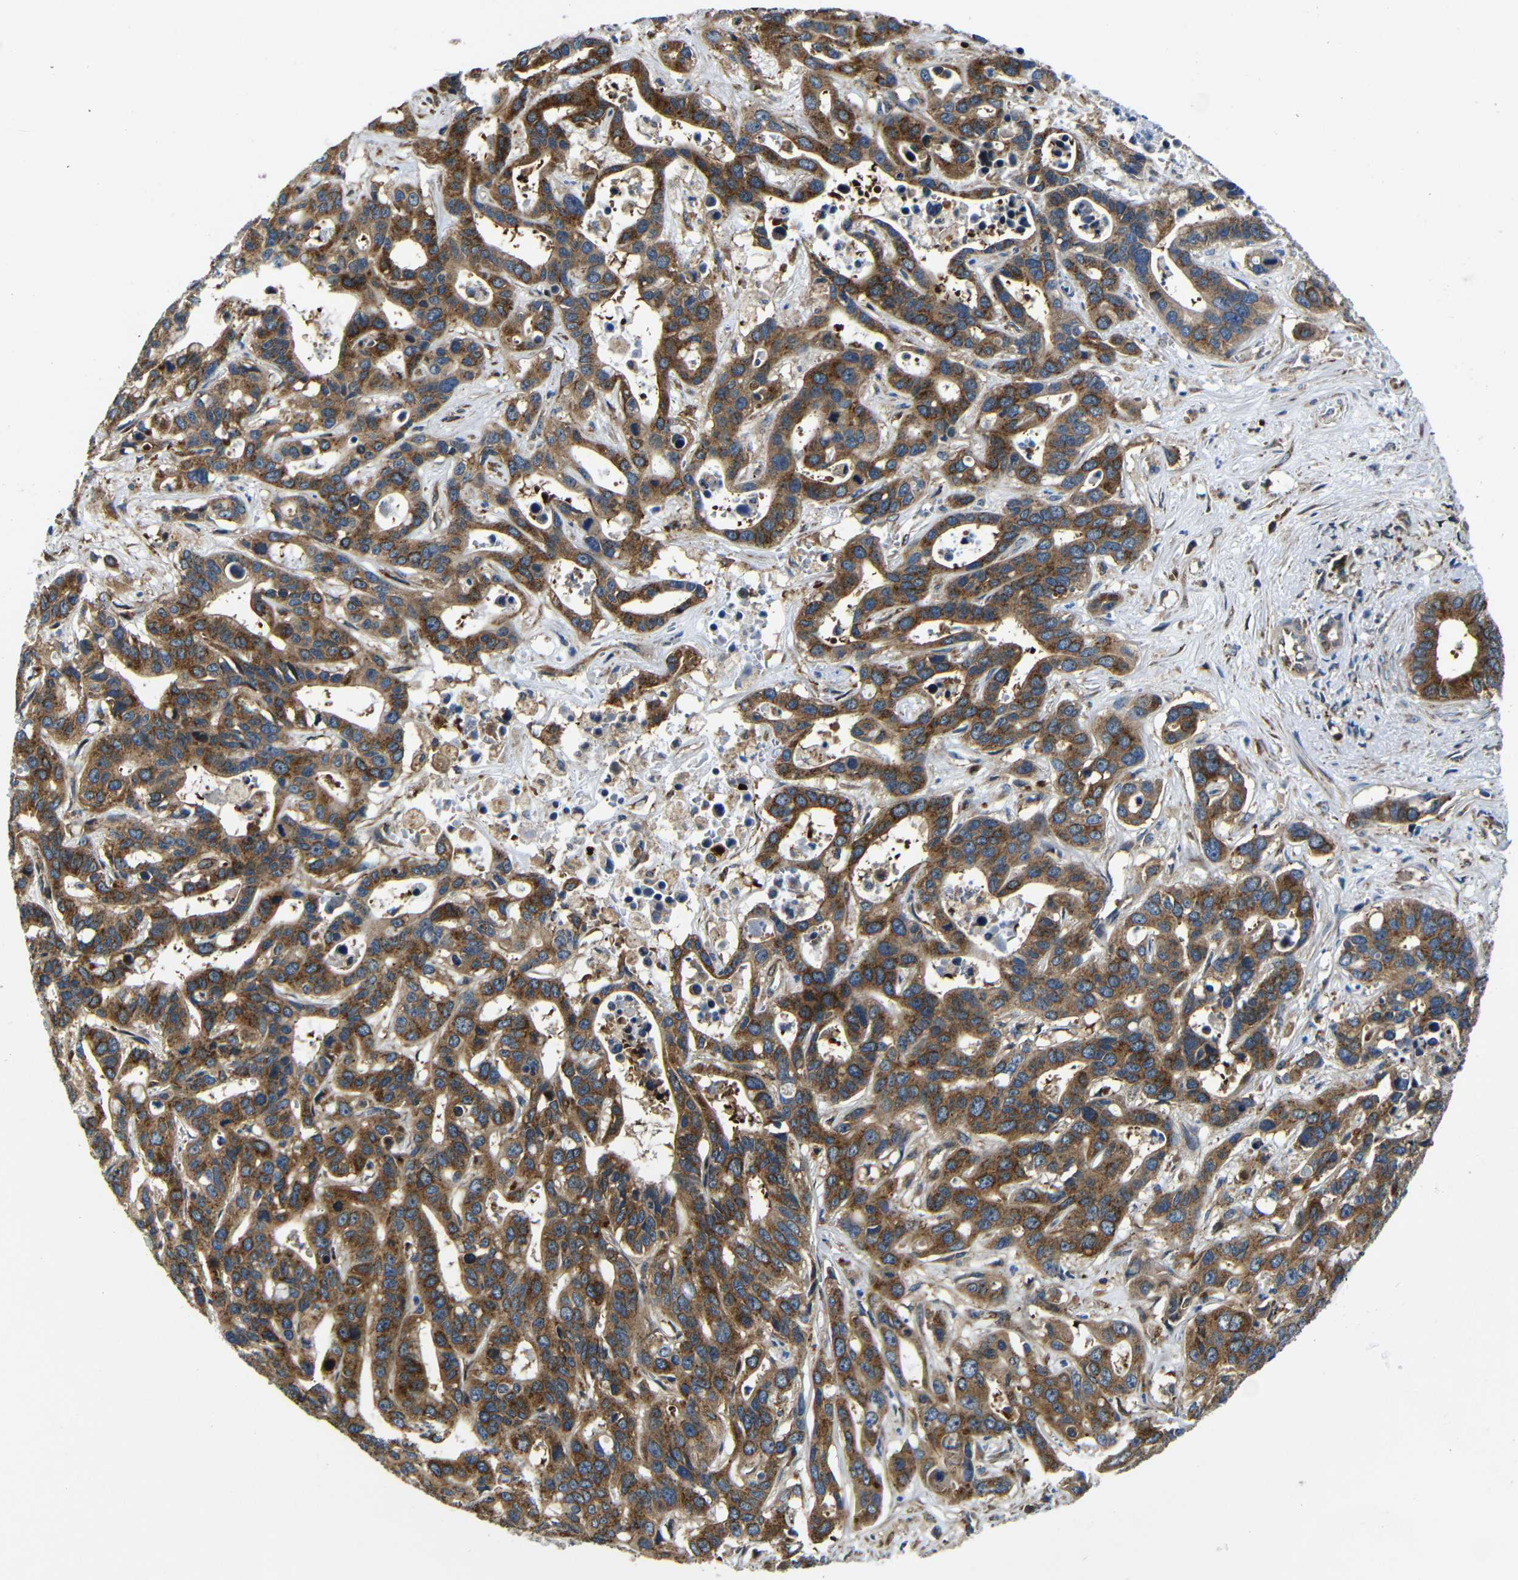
{"staining": {"intensity": "moderate", "quantity": ">75%", "location": "cytoplasmic/membranous"}, "tissue": "liver cancer", "cell_type": "Tumor cells", "image_type": "cancer", "snomed": [{"axis": "morphology", "description": "Cholangiocarcinoma"}, {"axis": "topography", "description": "Liver"}], "caption": "Cholangiocarcinoma (liver) stained with a brown dye demonstrates moderate cytoplasmic/membranous positive positivity in about >75% of tumor cells.", "gene": "ABCE1", "patient": {"sex": "female", "age": 65}}